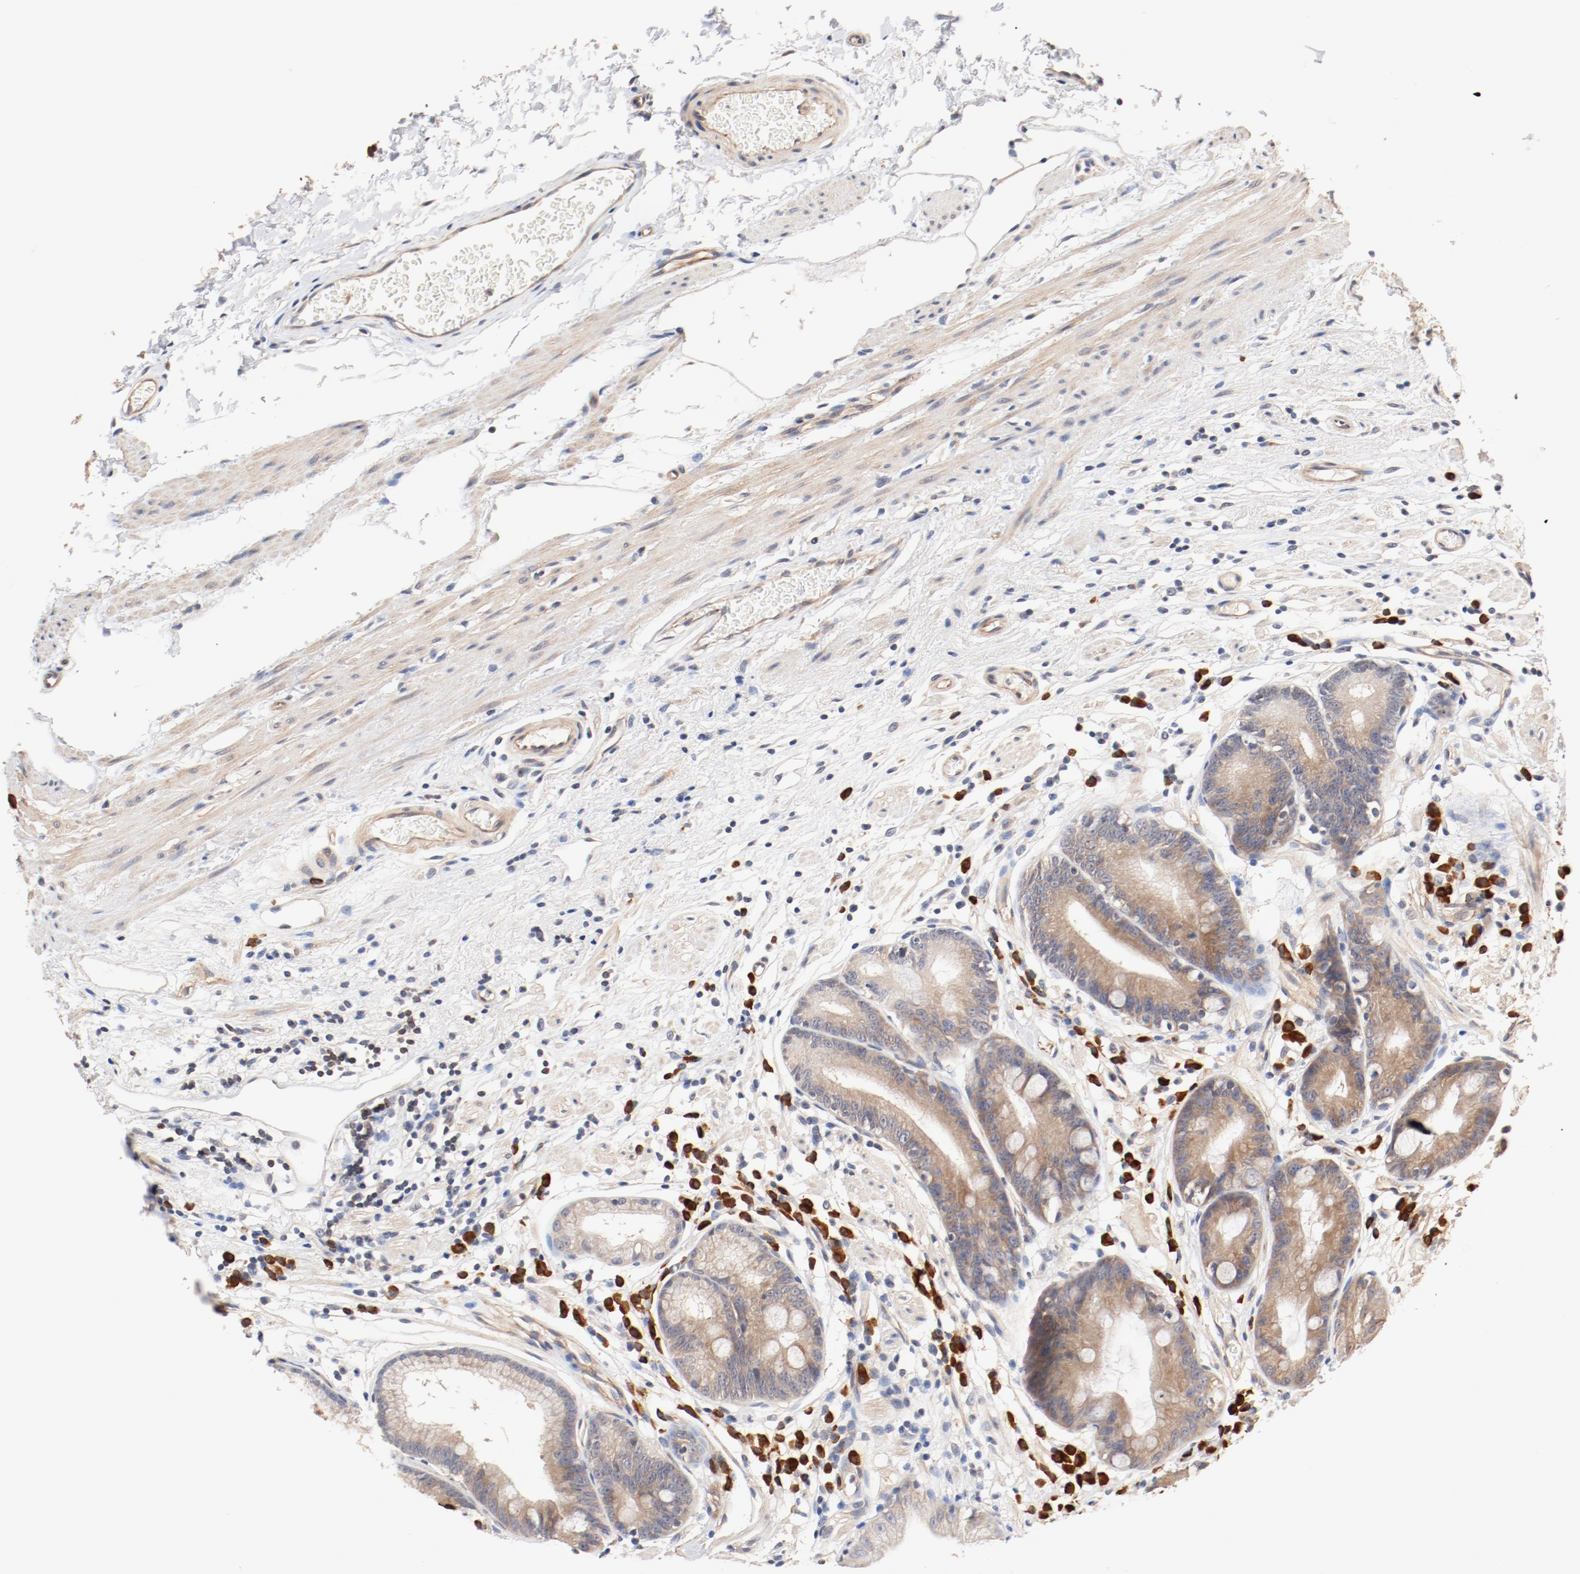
{"staining": {"intensity": "weak", "quantity": "25%-75%", "location": "cytoplasmic/membranous"}, "tissue": "stomach", "cell_type": "Glandular cells", "image_type": "normal", "snomed": [{"axis": "morphology", "description": "Normal tissue, NOS"}, {"axis": "morphology", "description": "Inflammation, NOS"}, {"axis": "topography", "description": "Stomach, lower"}], "caption": "Immunohistochemical staining of benign stomach reveals weak cytoplasmic/membranous protein staining in approximately 25%-75% of glandular cells.", "gene": "UBE2J1", "patient": {"sex": "male", "age": 59}}